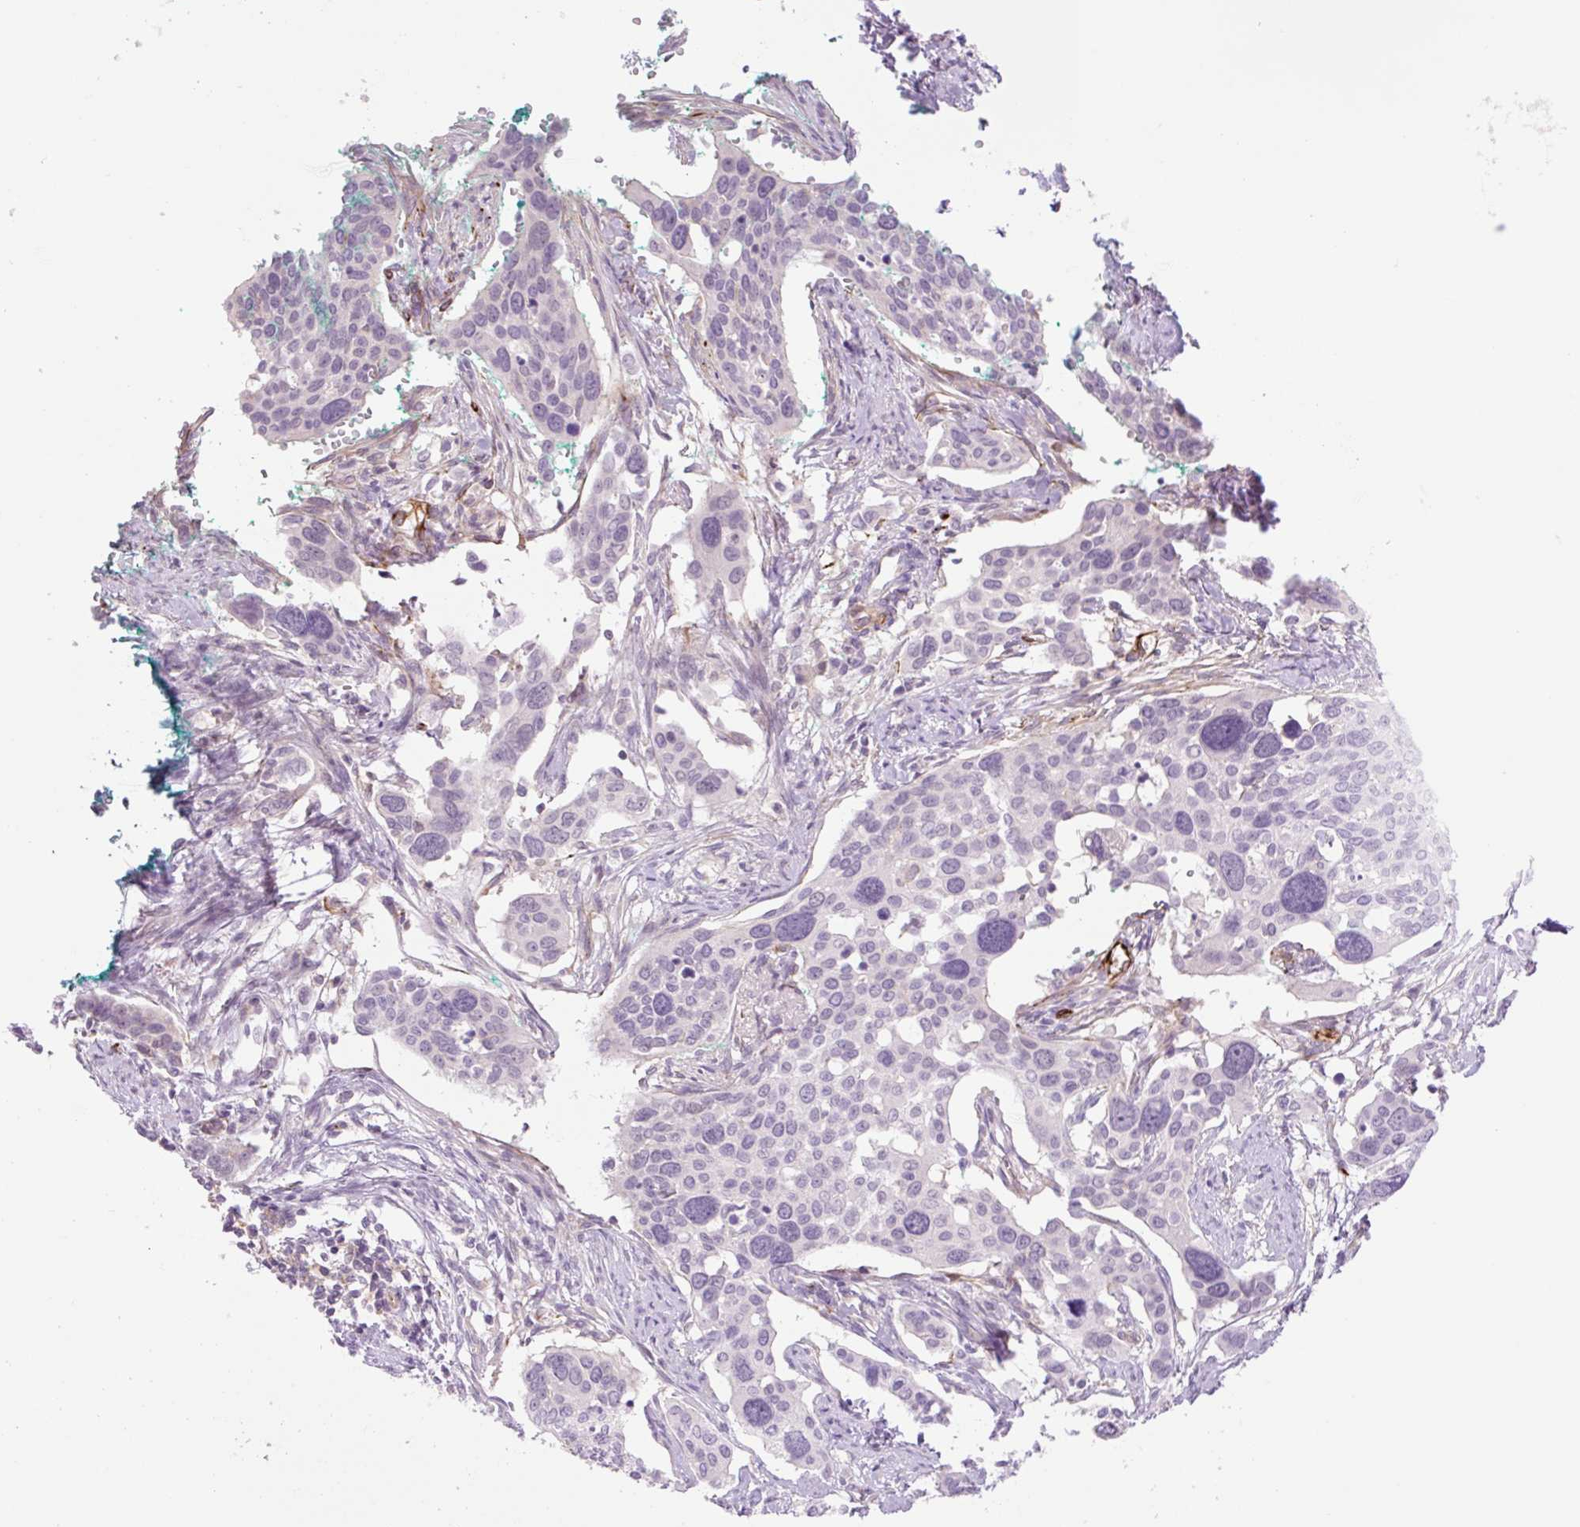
{"staining": {"intensity": "negative", "quantity": "none", "location": "none"}, "tissue": "cervical cancer", "cell_type": "Tumor cells", "image_type": "cancer", "snomed": [{"axis": "morphology", "description": "Squamous cell carcinoma, NOS"}, {"axis": "topography", "description": "Cervix"}], "caption": "There is no significant positivity in tumor cells of cervical cancer (squamous cell carcinoma).", "gene": "ZFYVE21", "patient": {"sex": "female", "age": 44}}